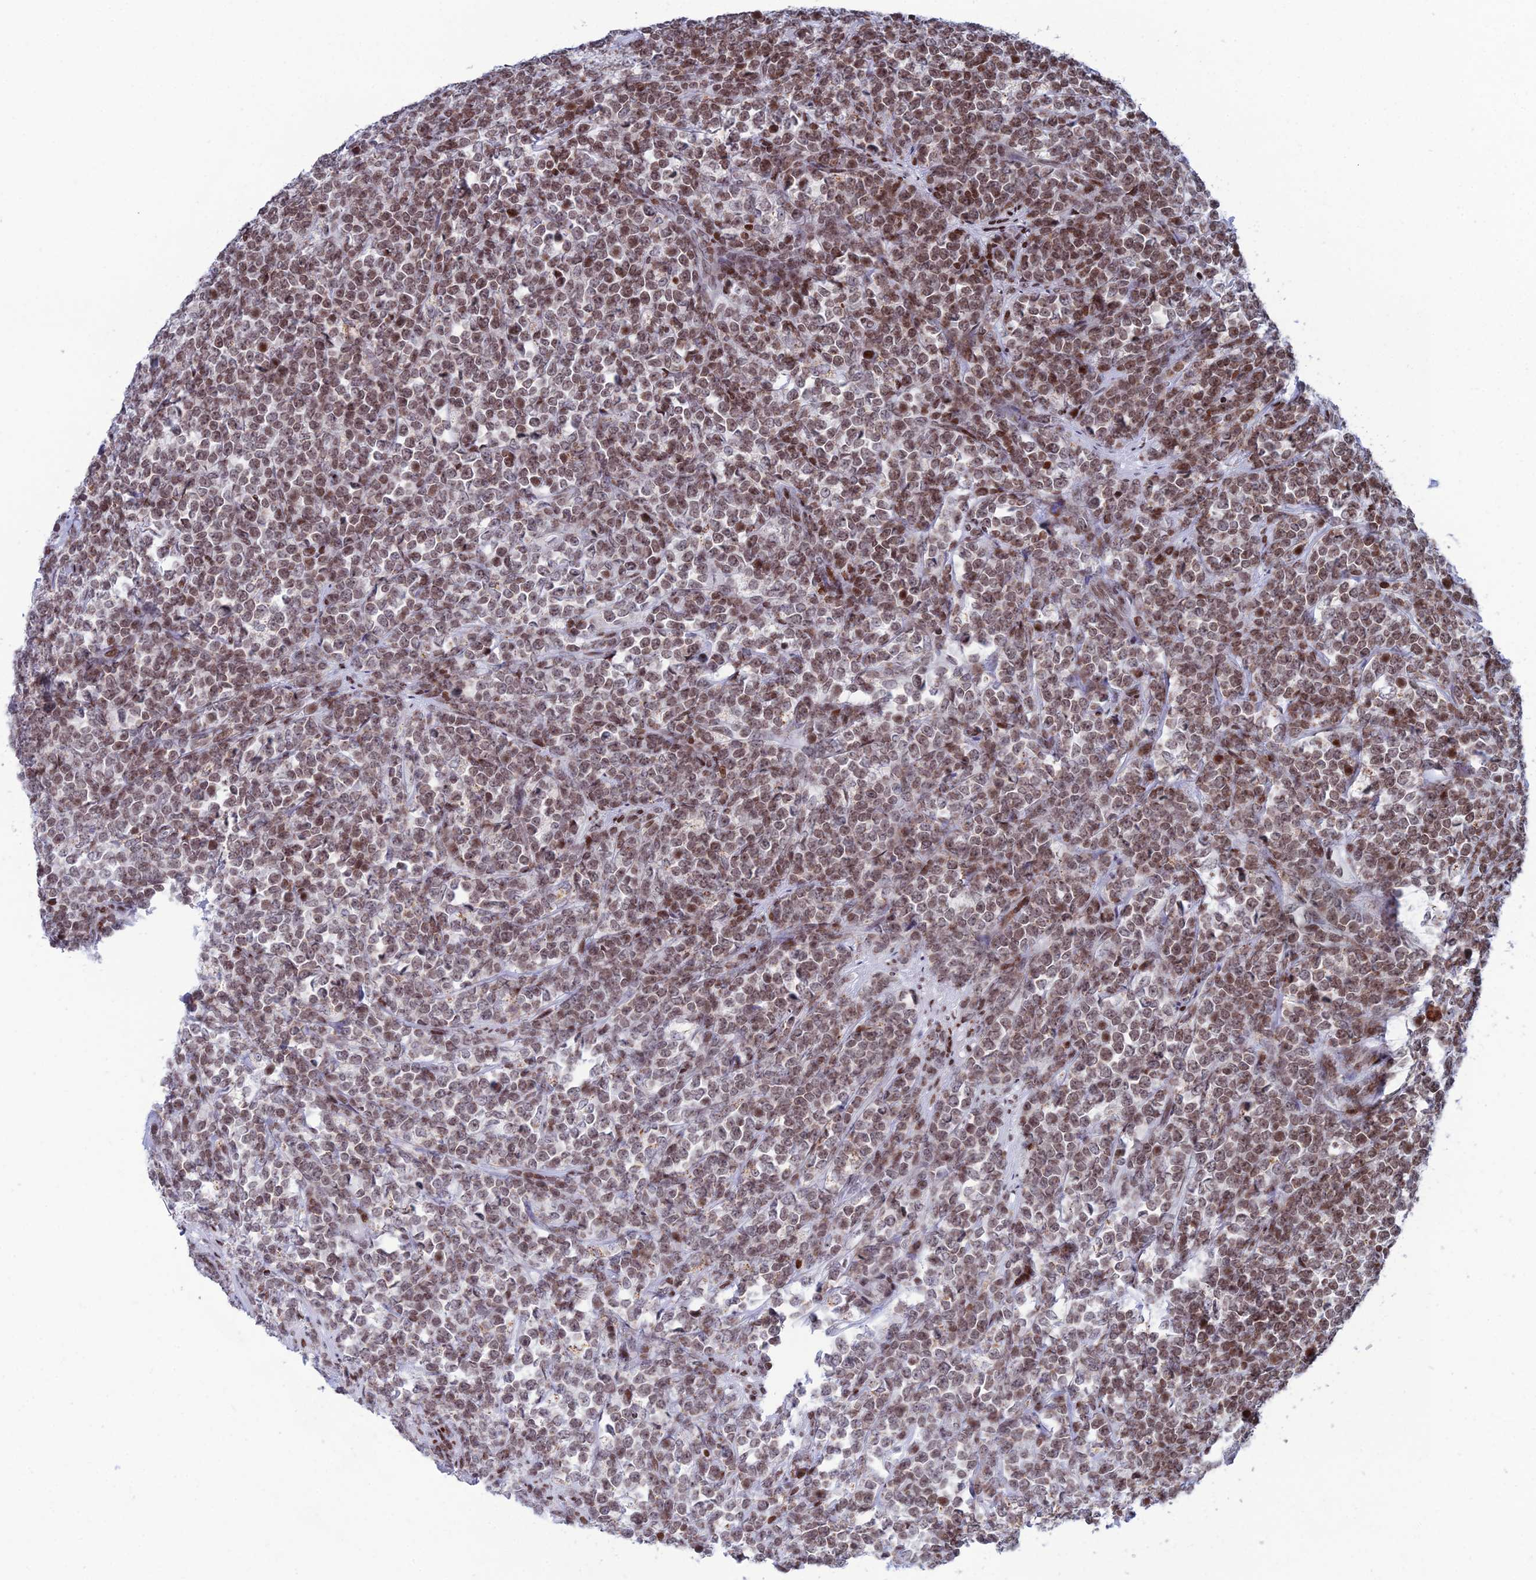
{"staining": {"intensity": "moderate", "quantity": ">75%", "location": "nuclear"}, "tissue": "lymphoma", "cell_type": "Tumor cells", "image_type": "cancer", "snomed": [{"axis": "morphology", "description": "Malignant lymphoma, non-Hodgkin's type, High grade"}, {"axis": "topography", "description": "Small intestine"}], "caption": "Immunohistochemical staining of malignant lymphoma, non-Hodgkin's type (high-grade) displays medium levels of moderate nuclear expression in about >75% of tumor cells. (Stains: DAB in brown, nuclei in blue, Microscopy: brightfield microscopy at high magnification).", "gene": "AFF3", "patient": {"sex": "male", "age": 8}}